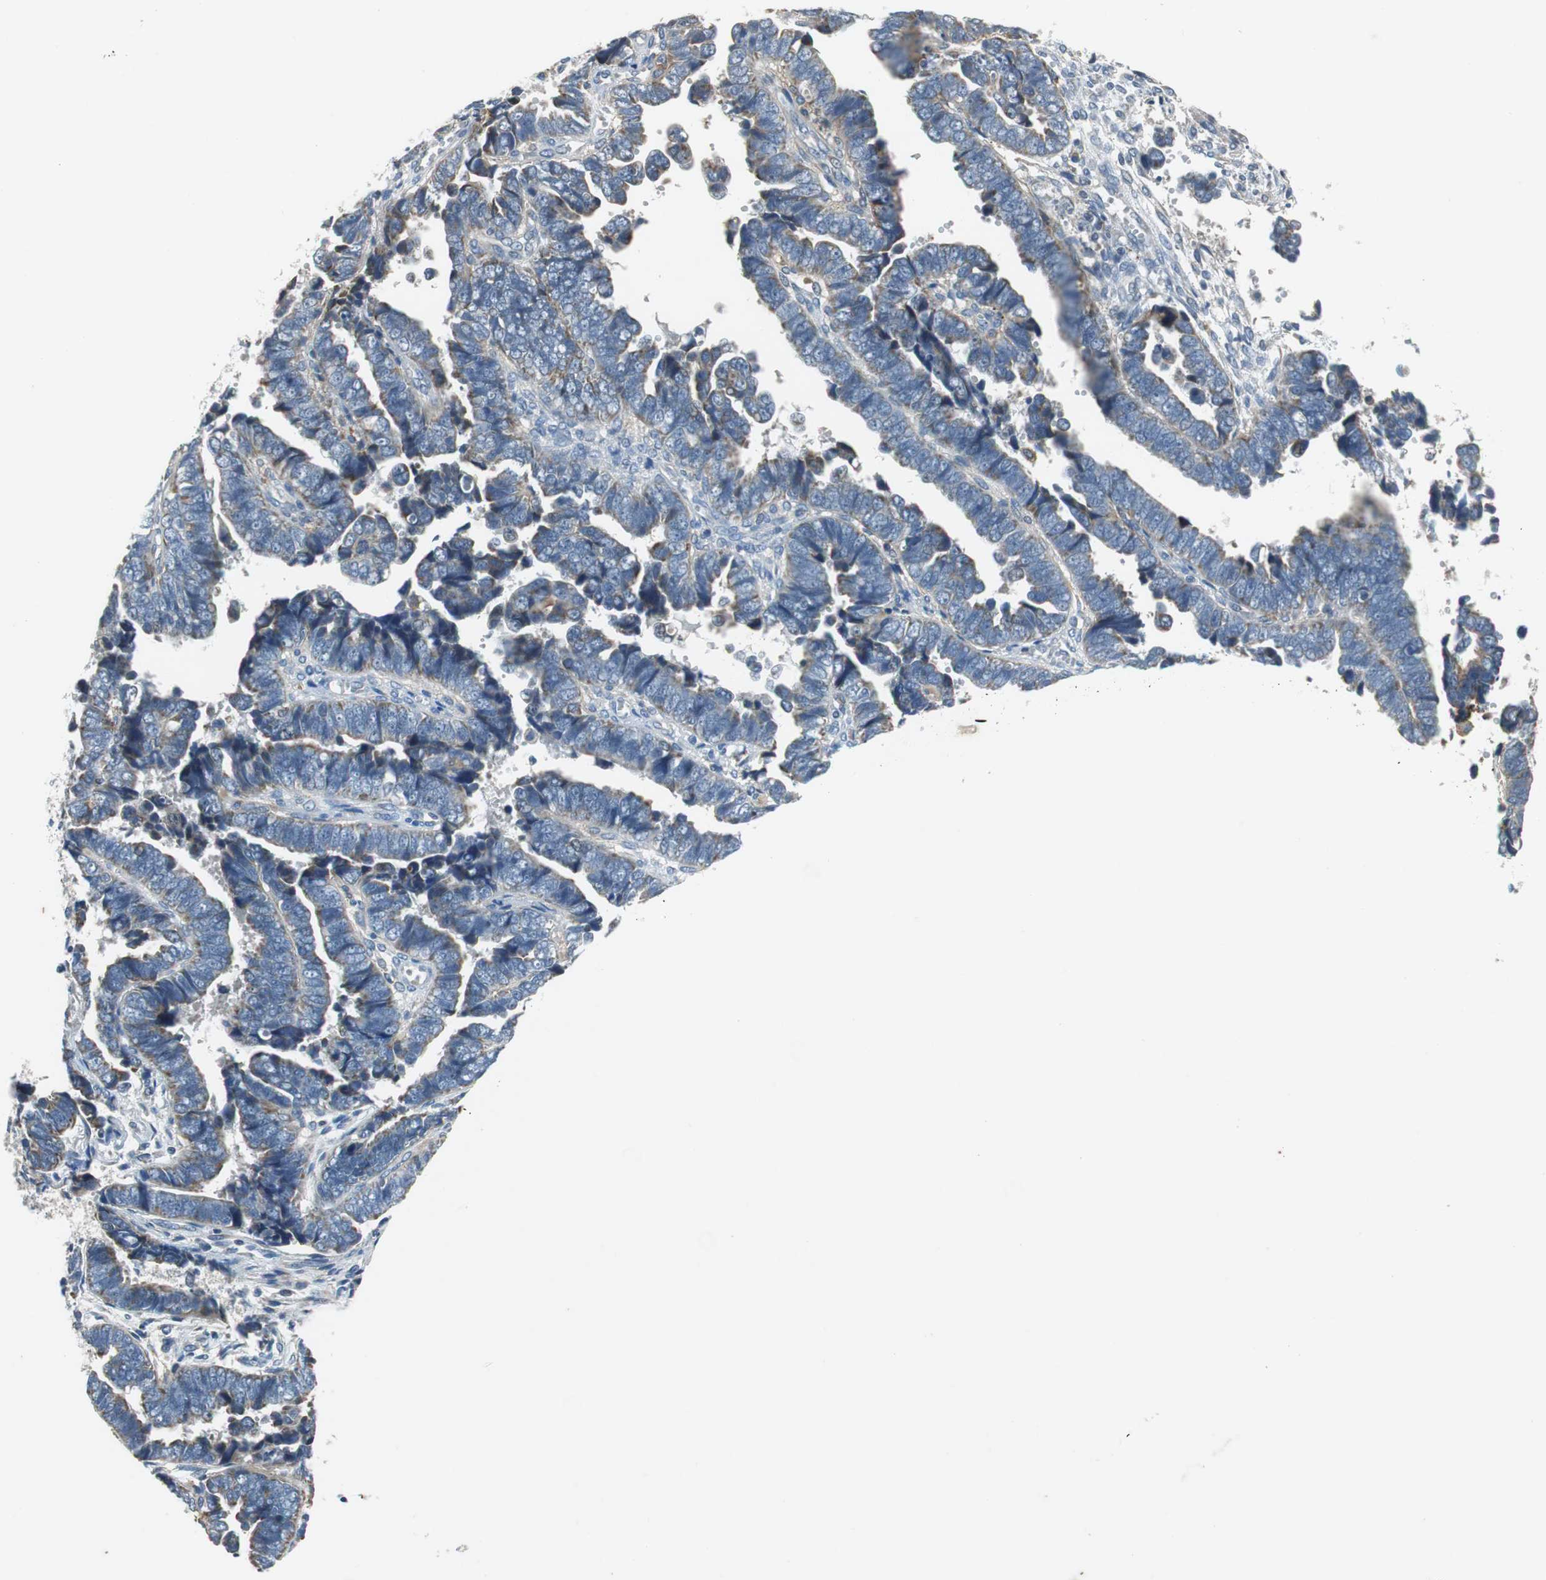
{"staining": {"intensity": "weak", "quantity": "<25%", "location": "cytoplasmic/membranous"}, "tissue": "endometrial cancer", "cell_type": "Tumor cells", "image_type": "cancer", "snomed": [{"axis": "morphology", "description": "Adenocarcinoma, NOS"}, {"axis": "topography", "description": "Endometrium"}], "caption": "Tumor cells show no significant protein positivity in endometrial cancer.", "gene": "NLGN1", "patient": {"sex": "female", "age": 75}}